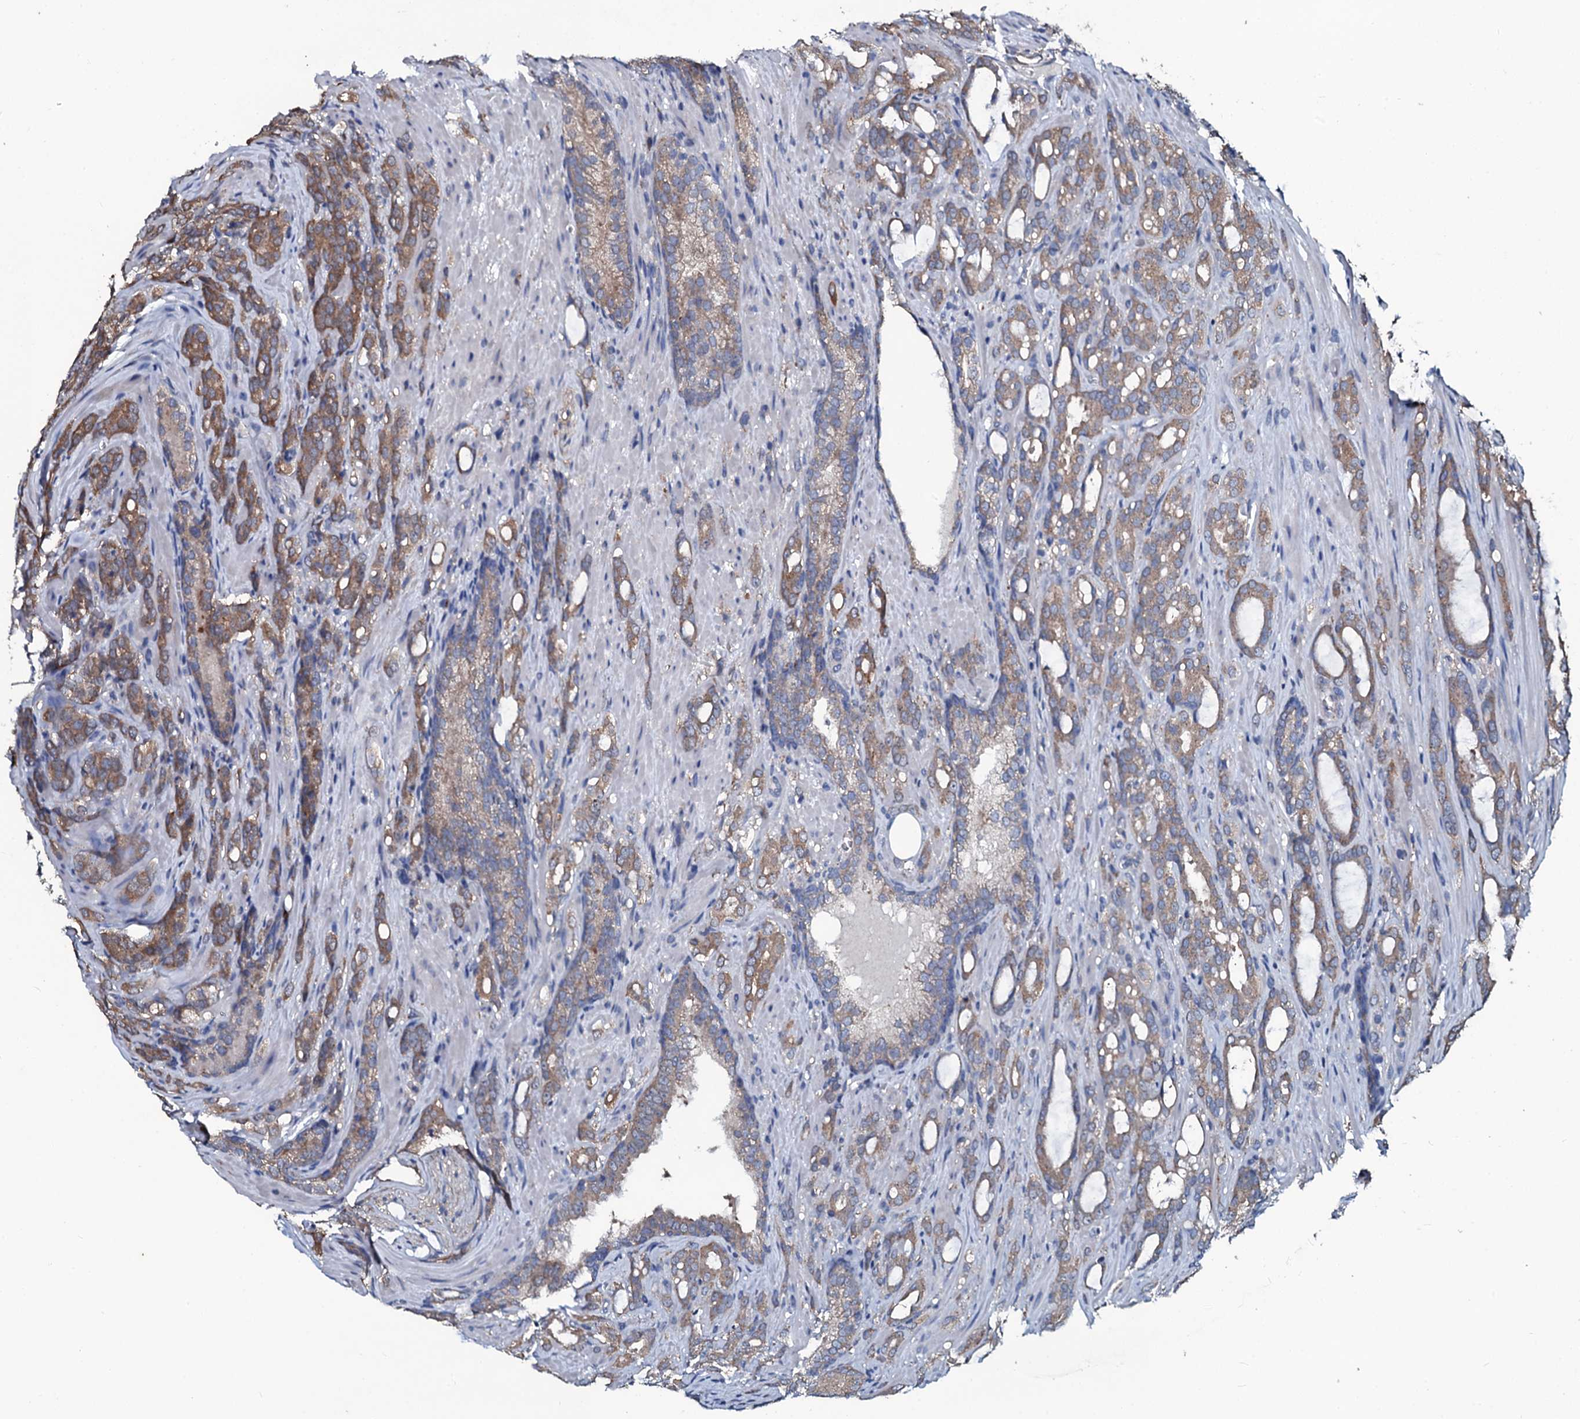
{"staining": {"intensity": "moderate", "quantity": ">75%", "location": "cytoplasmic/membranous"}, "tissue": "prostate cancer", "cell_type": "Tumor cells", "image_type": "cancer", "snomed": [{"axis": "morphology", "description": "Adenocarcinoma, High grade"}, {"axis": "topography", "description": "Prostate"}], "caption": "Human prostate cancer (high-grade adenocarcinoma) stained for a protein (brown) demonstrates moderate cytoplasmic/membranous positive staining in approximately >75% of tumor cells.", "gene": "USPL1", "patient": {"sex": "male", "age": 72}}